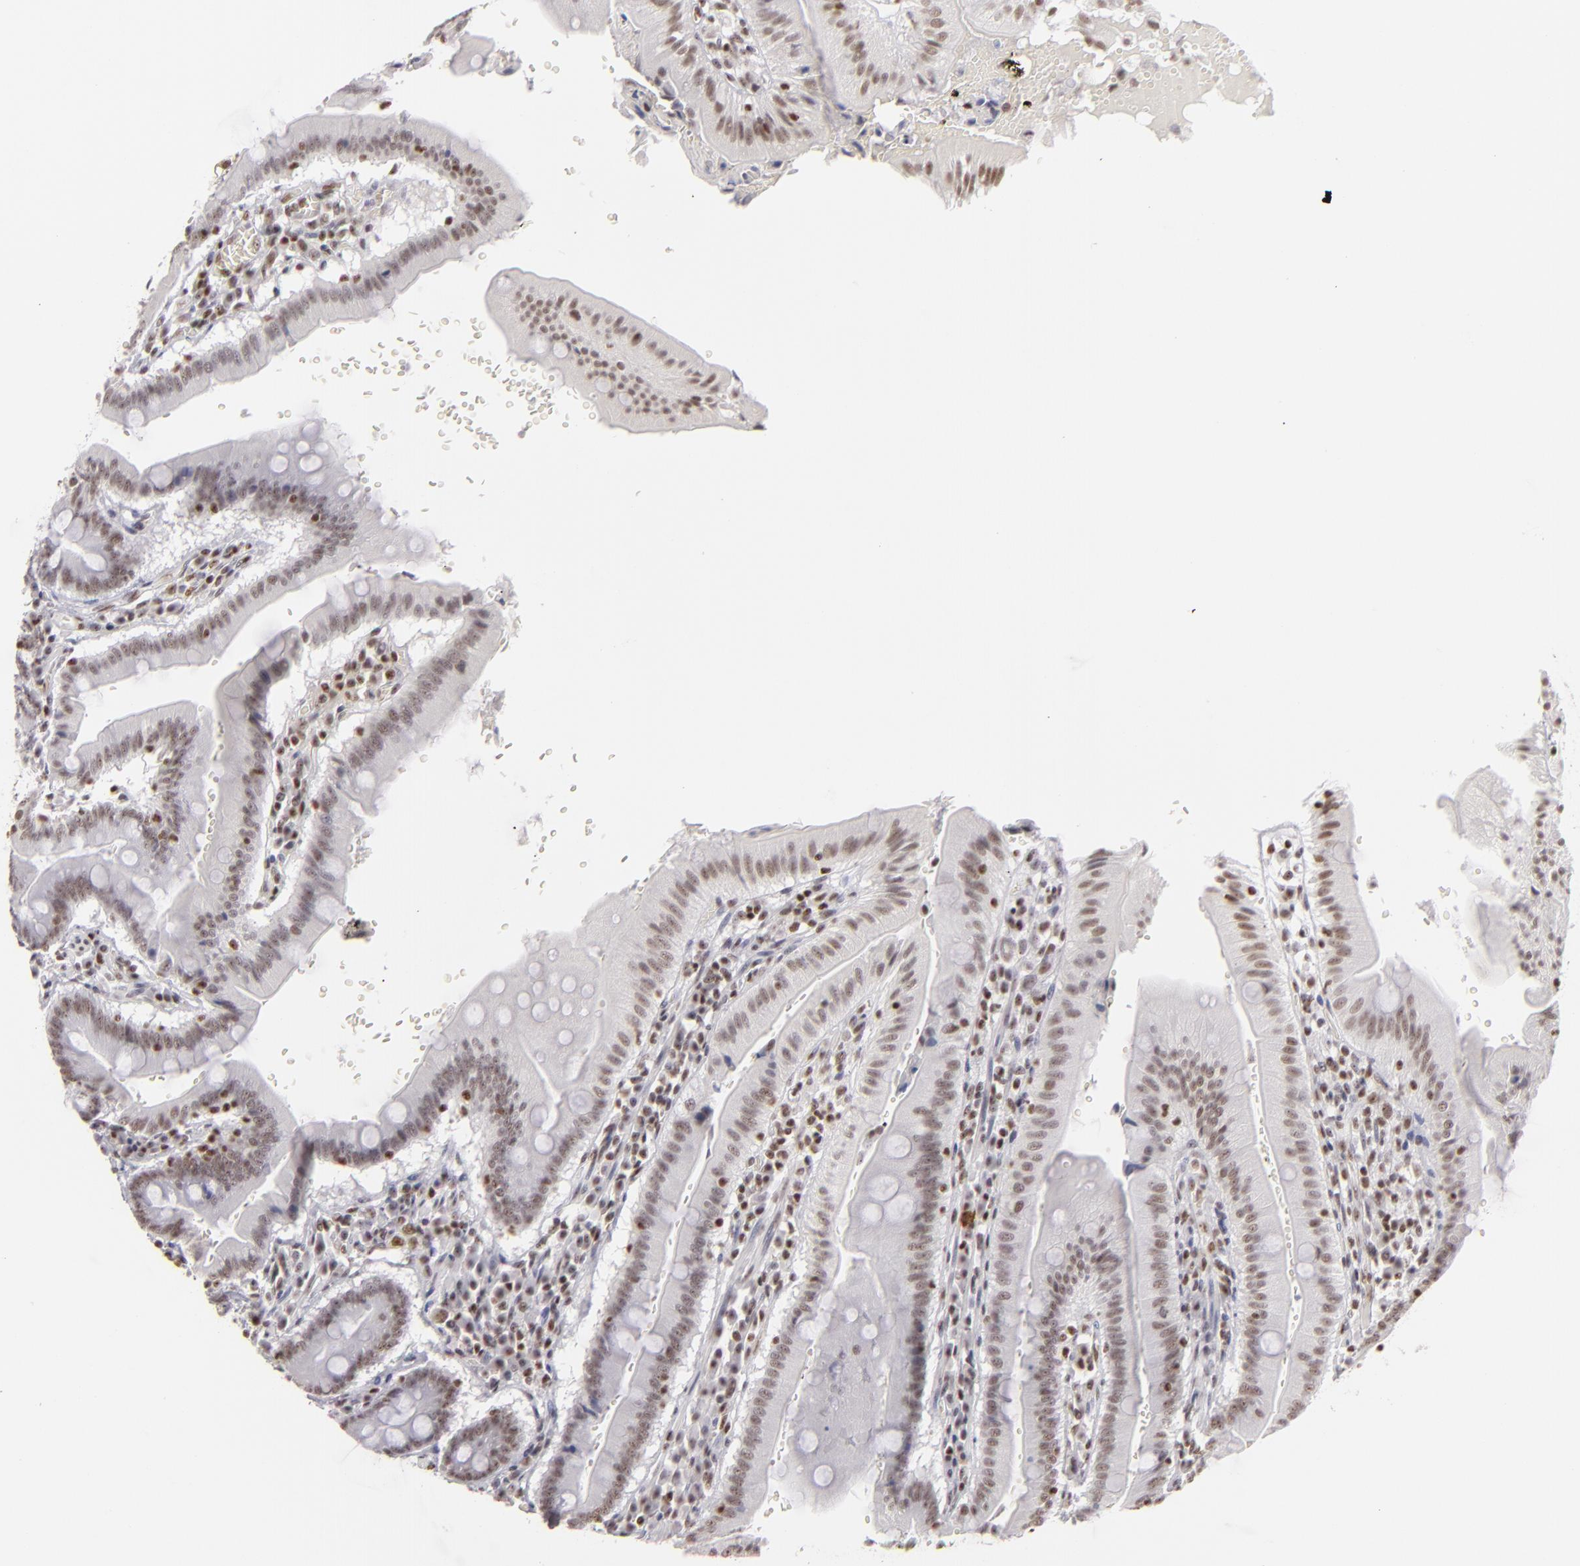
{"staining": {"intensity": "weak", "quantity": "25%-75%", "location": "nuclear"}, "tissue": "small intestine", "cell_type": "Glandular cells", "image_type": "normal", "snomed": [{"axis": "morphology", "description": "Normal tissue, NOS"}, {"axis": "topography", "description": "Small intestine"}], "caption": "Immunohistochemical staining of unremarkable small intestine displays 25%-75% levels of weak nuclear protein positivity in approximately 25%-75% of glandular cells.", "gene": "DAXX", "patient": {"sex": "male", "age": 71}}